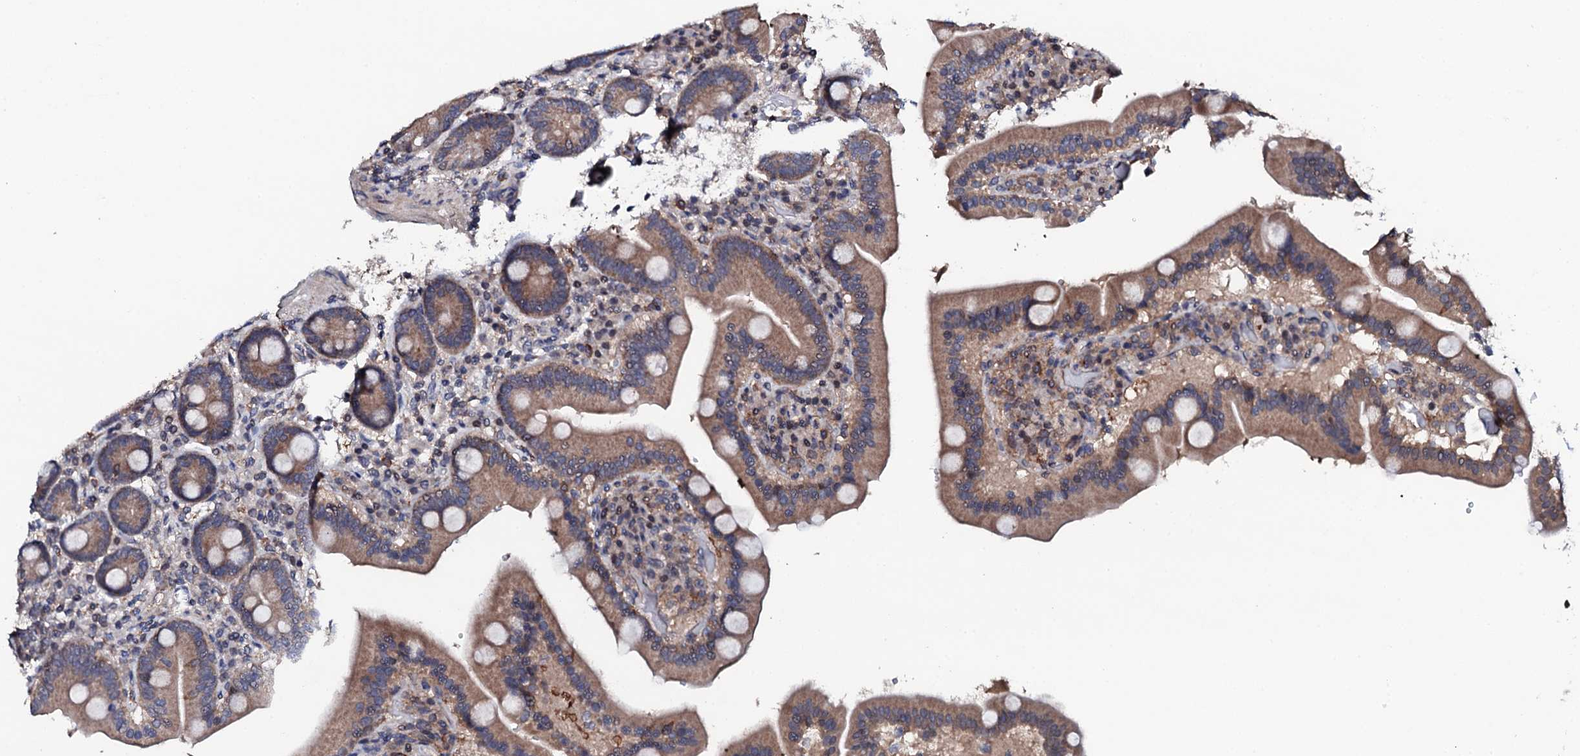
{"staining": {"intensity": "weak", "quantity": ">75%", "location": "cytoplasmic/membranous"}, "tissue": "duodenum", "cell_type": "Glandular cells", "image_type": "normal", "snomed": [{"axis": "morphology", "description": "Normal tissue, NOS"}, {"axis": "topography", "description": "Duodenum"}], "caption": "Immunohistochemistry image of benign duodenum: human duodenum stained using immunohistochemistry demonstrates low levels of weak protein expression localized specifically in the cytoplasmic/membranous of glandular cells, appearing as a cytoplasmic/membranous brown color.", "gene": "EDC3", "patient": {"sex": "female", "age": 62}}